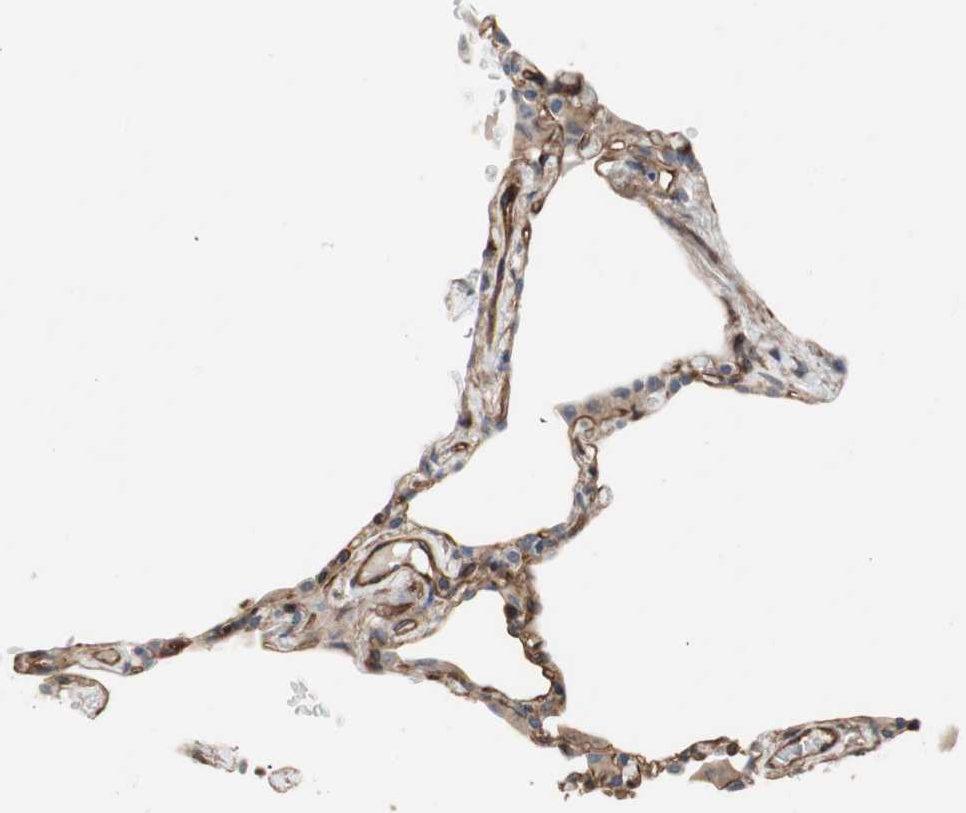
{"staining": {"intensity": "moderate", "quantity": "25%-75%", "location": "cytoplasmic/membranous"}, "tissue": "lung", "cell_type": "Alveolar cells", "image_type": "normal", "snomed": [{"axis": "morphology", "description": "Normal tissue, NOS"}, {"axis": "topography", "description": "Lung"}], "caption": "IHC staining of benign lung, which displays medium levels of moderate cytoplasmic/membranous expression in about 25%-75% of alveolar cells indicating moderate cytoplasmic/membranous protein positivity. The staining was performed using DAB (3,3'-diaminobenzidine) (brown) for protein detection and nuclei were counterstained in hematoxylin (blue).", "gene": "GRHL1", "patient": {"sex": "female", "age": 49}}